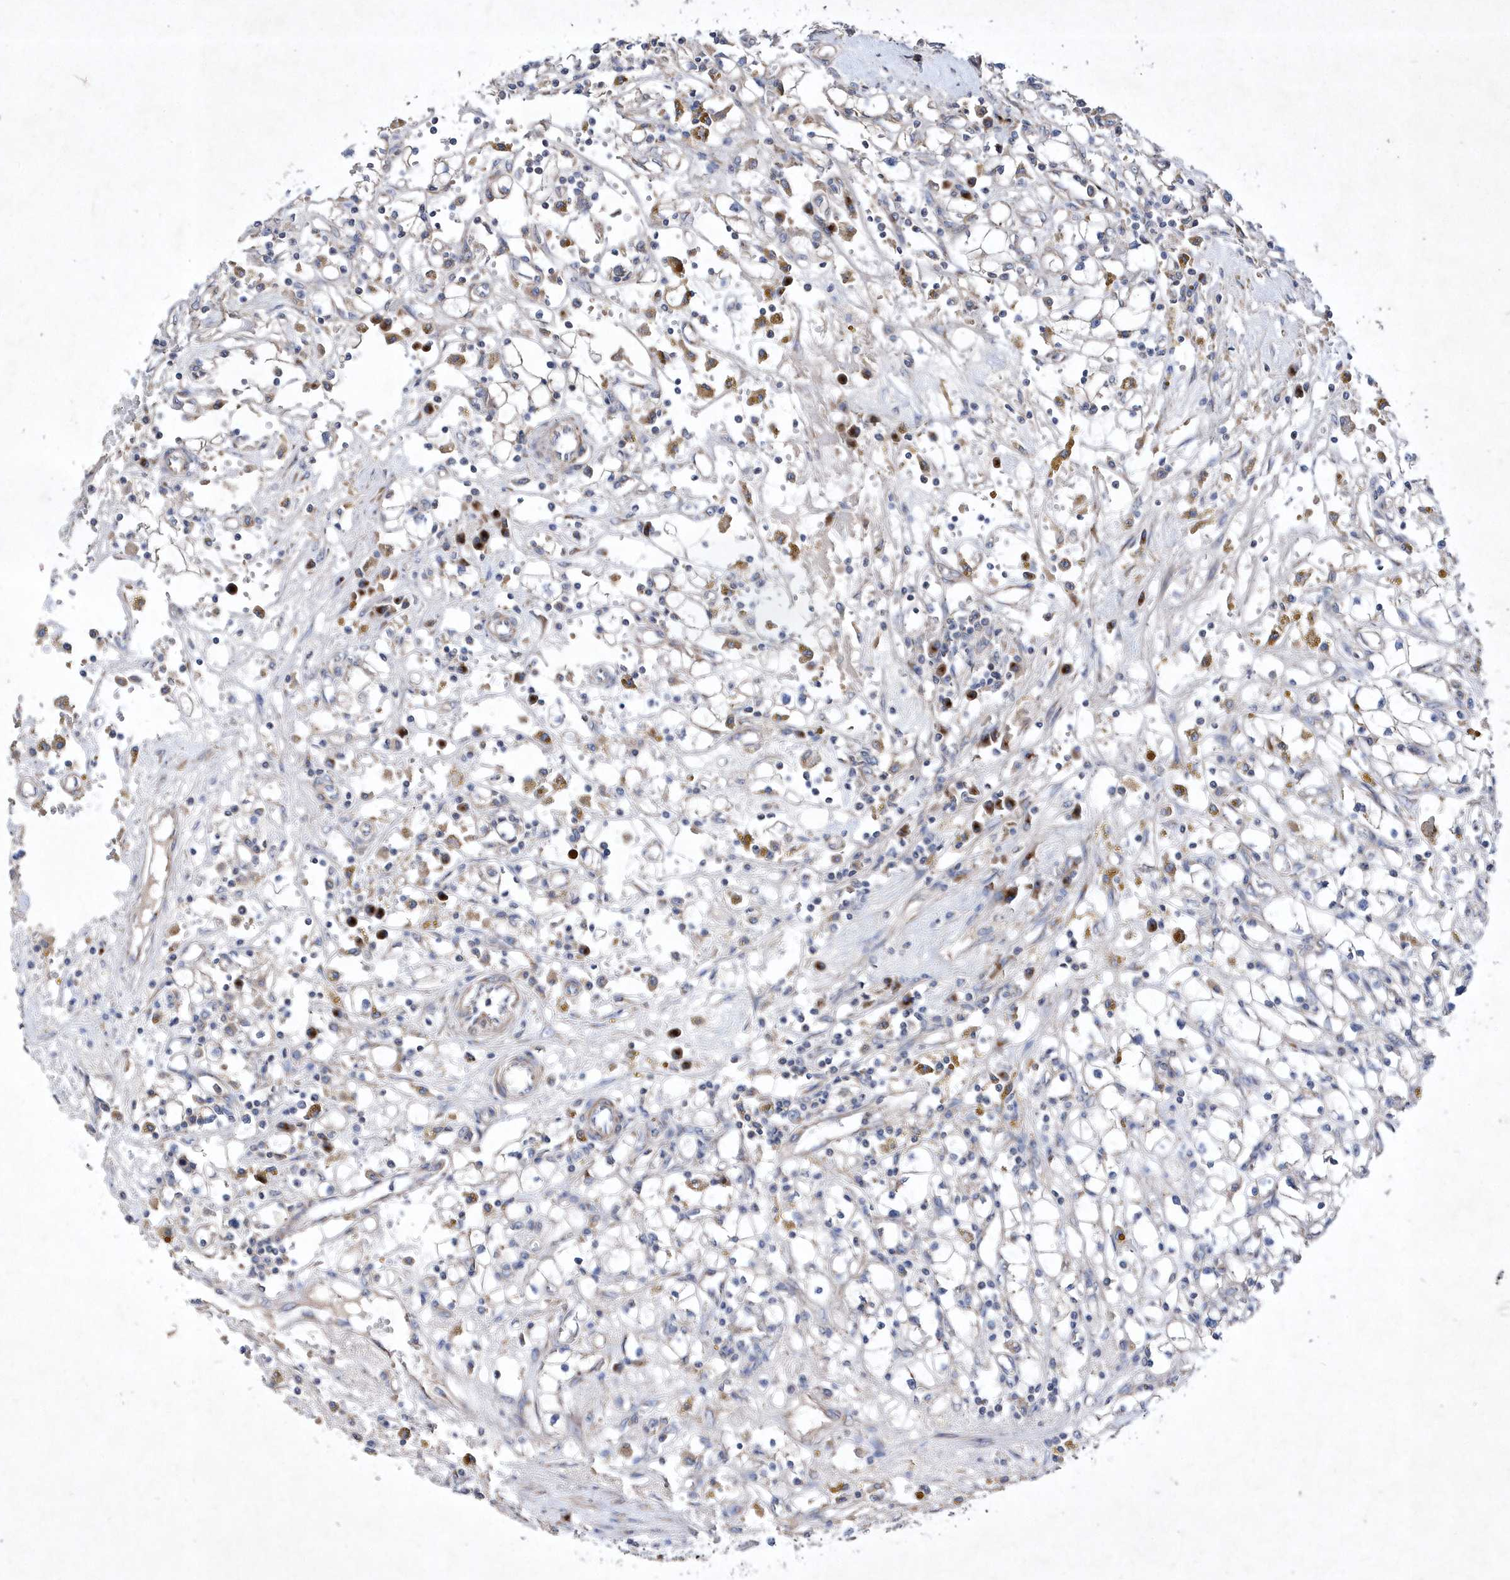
{"staining": {"intensity": "negative", "quantity": "none", "location": "none"}, "tissue": "renal cancer", "cell_type": "Tumor cells", "image_type": "cancer", "snomed": [{"axis": "morphology", "description": "Adenocarcinoma, NOS"}, {"axis": "topography", "description": "Kidney"}], "caption": "Human renal cancer stained for a protein using IHC shows no positivity in tumor cells.", "gene": "METTL8", "patient": {"sex": "male", "age": 56}}